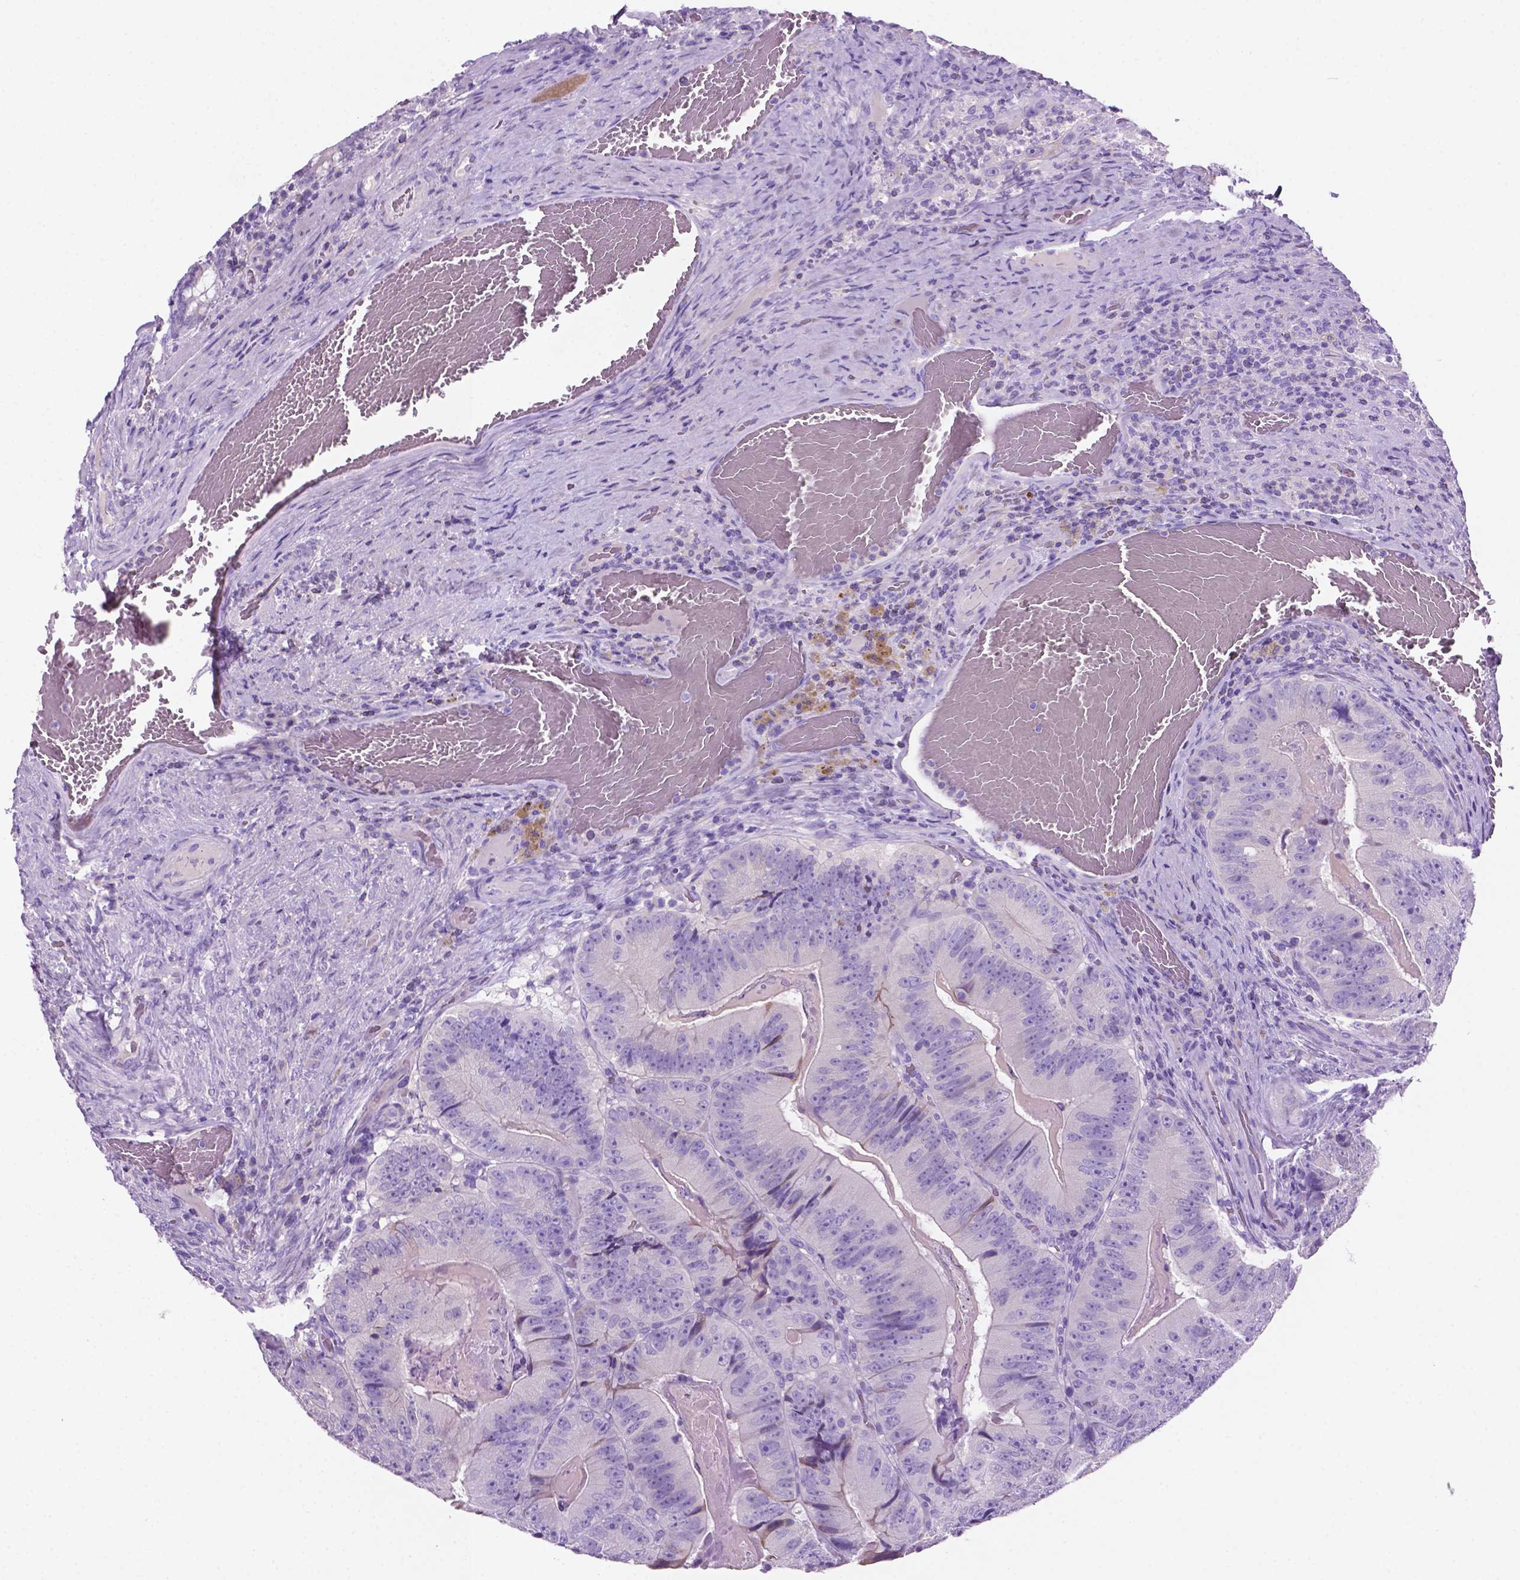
{"staining": {"intensity": "negative", "quantity": "none", "location": "none"}, "tissue": "colorectal cancer", "cell_type": "Tumor cells", "image_type": "cancer", "snomed": [{"axis": "morphology", "description": "Adenocarcinoma, NOS"}, {"axis": "topography", "description": "Colon"}], "caption": "Immunohistochemistry (IHC) image of human adenocarcinoma (colorectal) stained for a protein (brown), which demonstrates no staining in tumor cells. (Brightfield microscopy of DAB (3,3'-diaminobenzidine) immunohistochemistry at high magnification).", "gene": "POU4F1", "patient": {"sex": "female", "age": 86}}